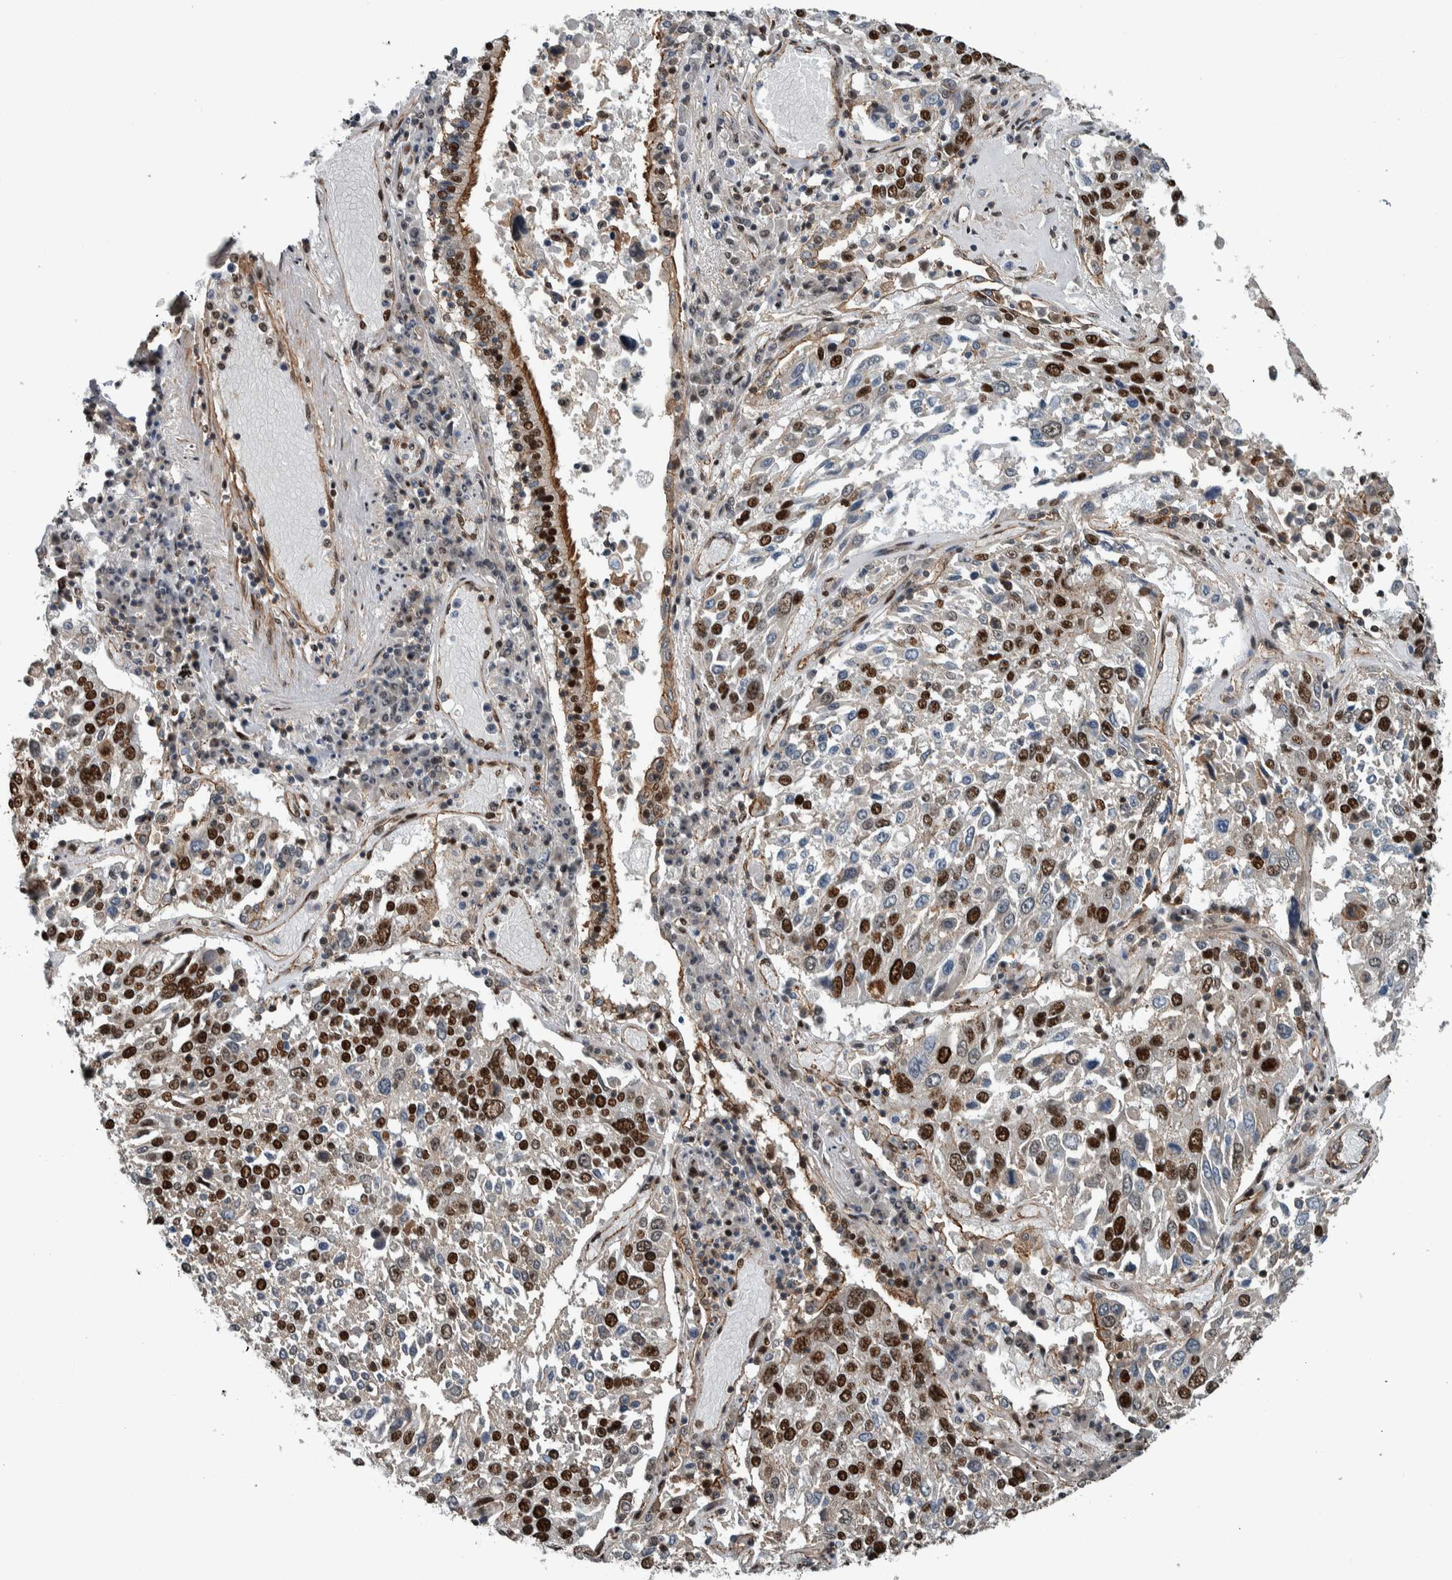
{"staining": {"intensity": "strong", "quantity": ">75%", "location": "nuclear"}, "tissue": "lung cancer", "cell_type": "Tumor cells", "image_type": "cancer", "snomed": [{"axis": "morphology", "description": "Squamous cell carcinoma, NOS"}, {"axis": "topography", "description": "Lung"}], "caption": "High-power microscopy captured an IHC micrograph of lung cancer, revealing strong nuclear staining in about >75% of tumor cells. (Stains: DAB in brown, nuclei in blue, Microscopy: brightfield microscopy at high magnification).", "gene": "FAM135B", "patient": {"sex": "male", "age": 65}}